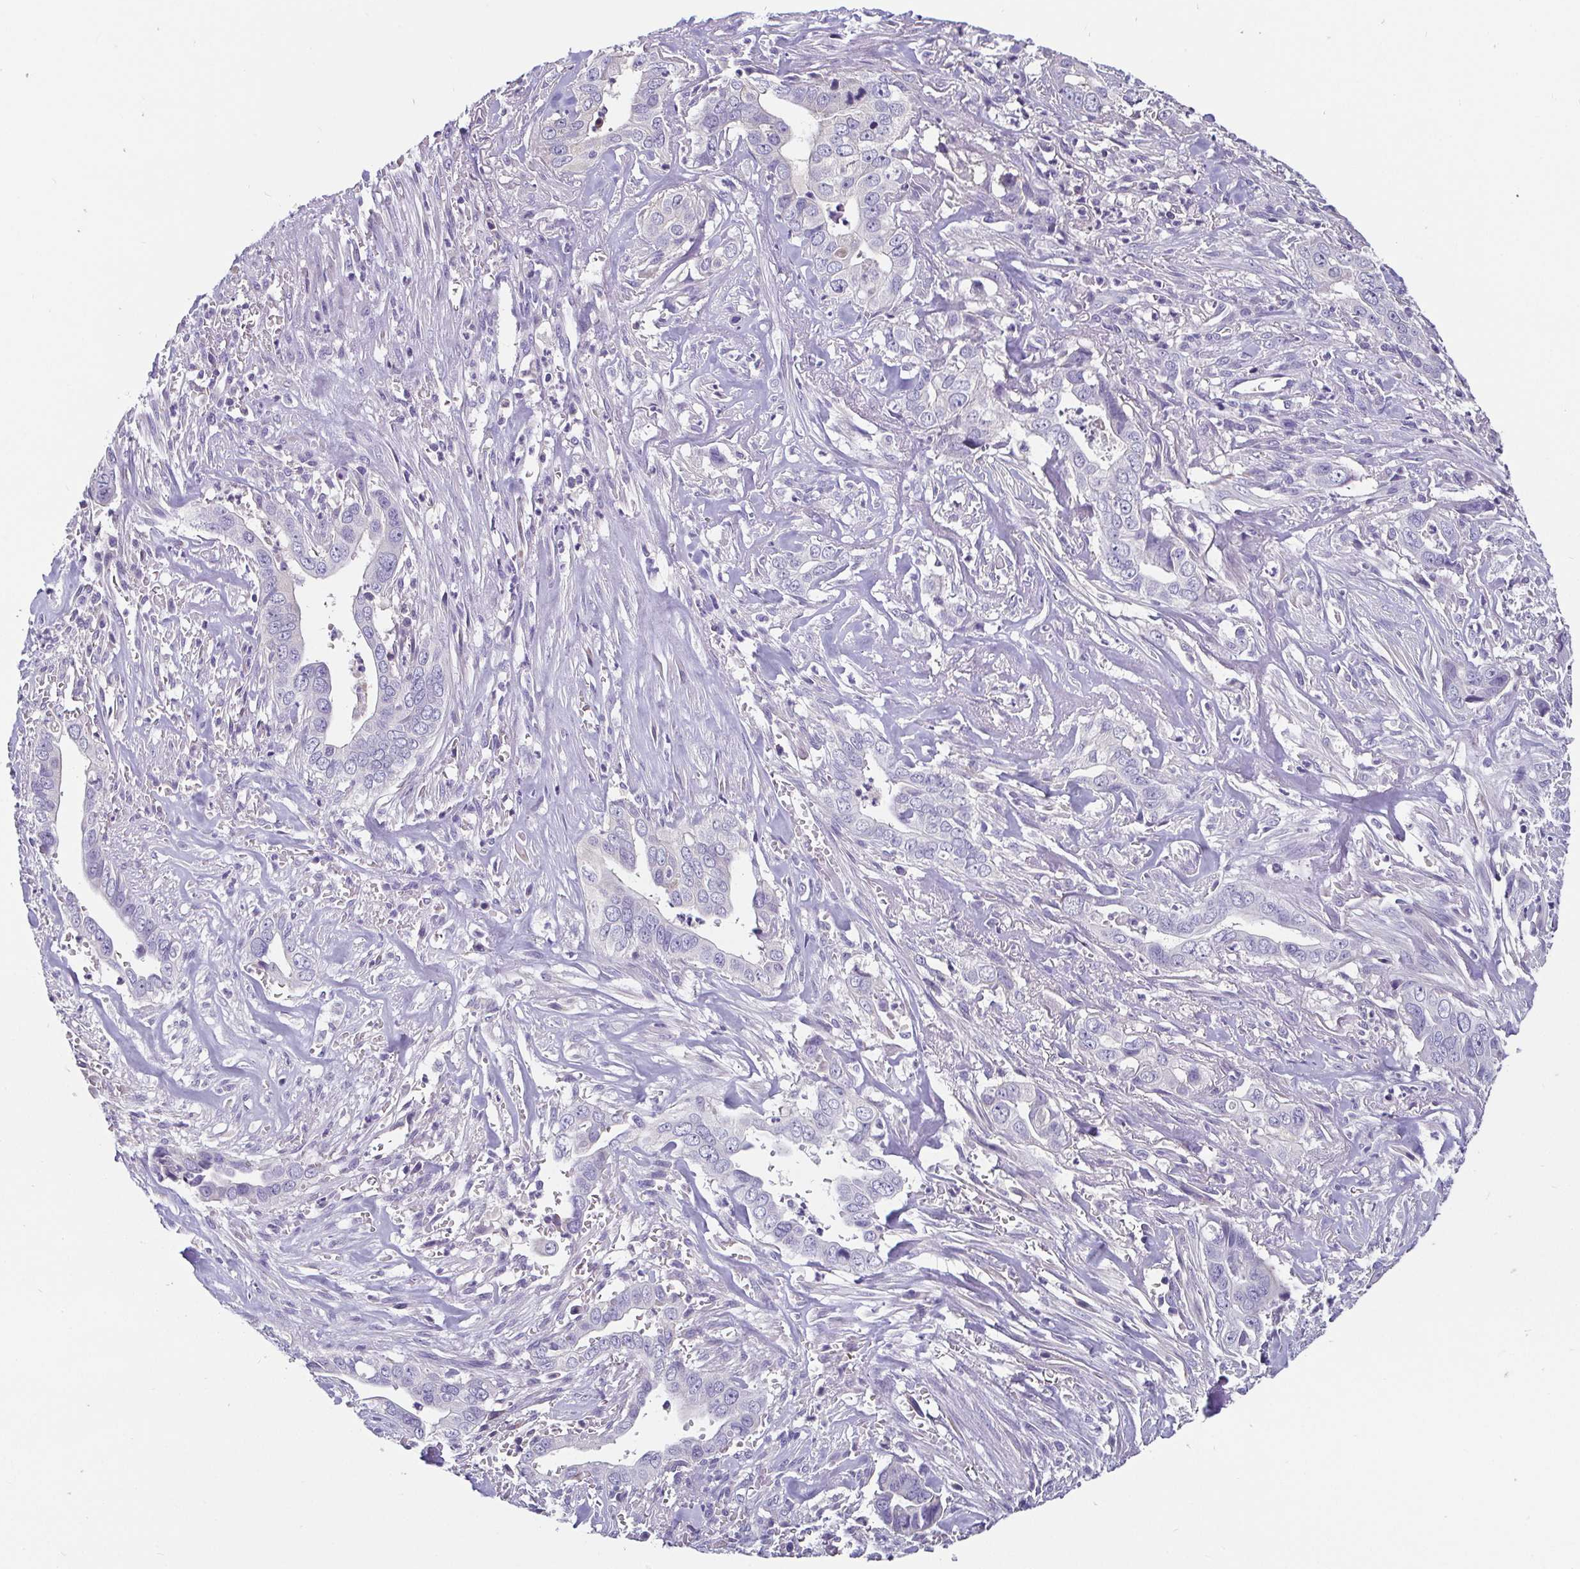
{"staining": {"intensity": "negative", "quantity": "none", "location": "none"}, "tissue": "liver cancer", "cell_type": "Tumor cells", "image_type": "cancer", "snomed": [{"axis": "morphology", "description": "Cholangiocarcinoma"}, {"axis": "topography", "description": "Liver"}], "caption": "Liver cholangiocarcinoma was stained to show a protein in brown. There is no significant positivity in tumor cells.", "gene": "ADAMTS6", "patient": {"sex": "female", "age": 79}}